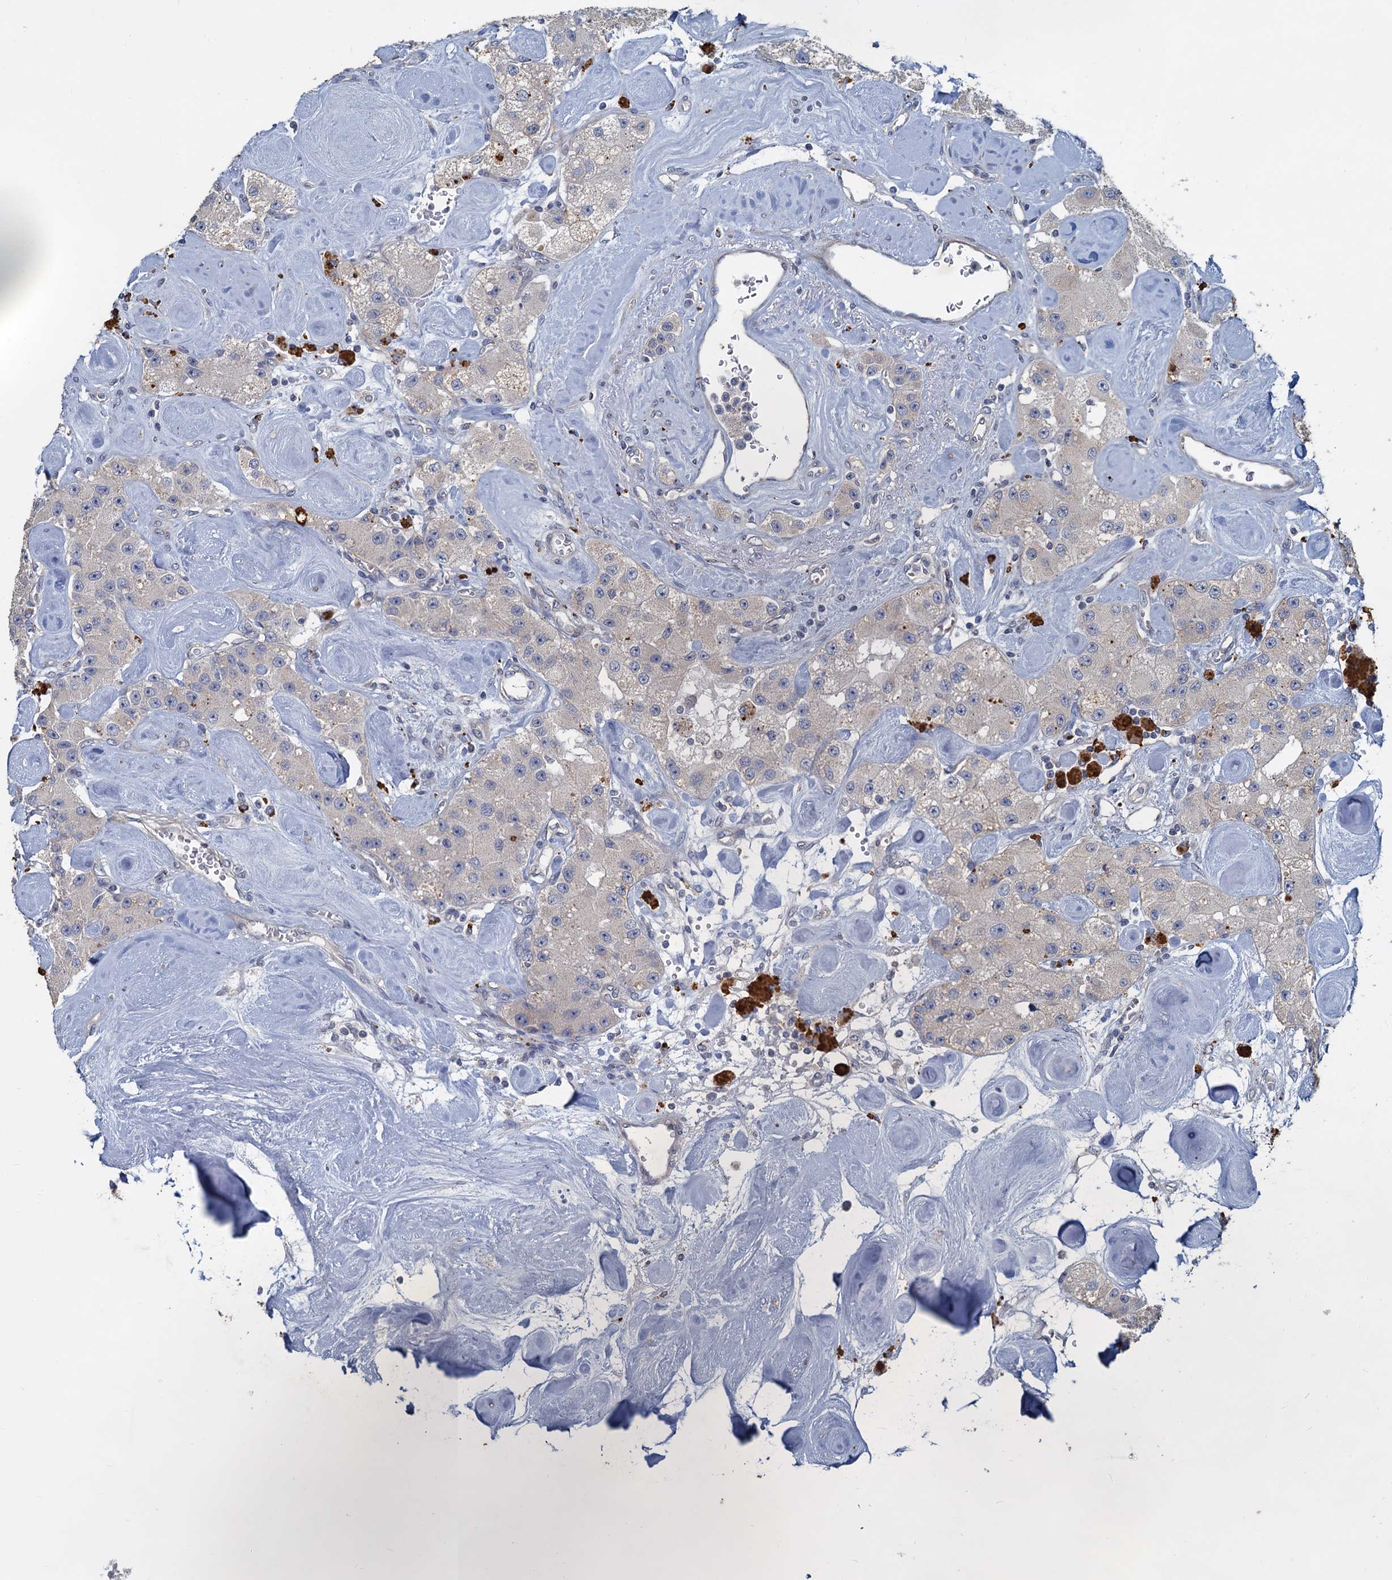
{"staining": {"intensity": "negative", "quantity": "none", "location": "none"}, "tissue": "carcinoid", "cell_type": "Tumor cells", "image_type": "cancer", "snomed": [{"axis": "morphology", "description": "Carcinoid, malignant, NOS"}, {"axis": "topography", "description": "Pancreas"}], "caption": "Malignant carcinoid was stained to show a protein in brown. There is no significant positivity in tumor cells.", "gene": "SLC2A7", "patient": {"sex": "male", "age": 41}}